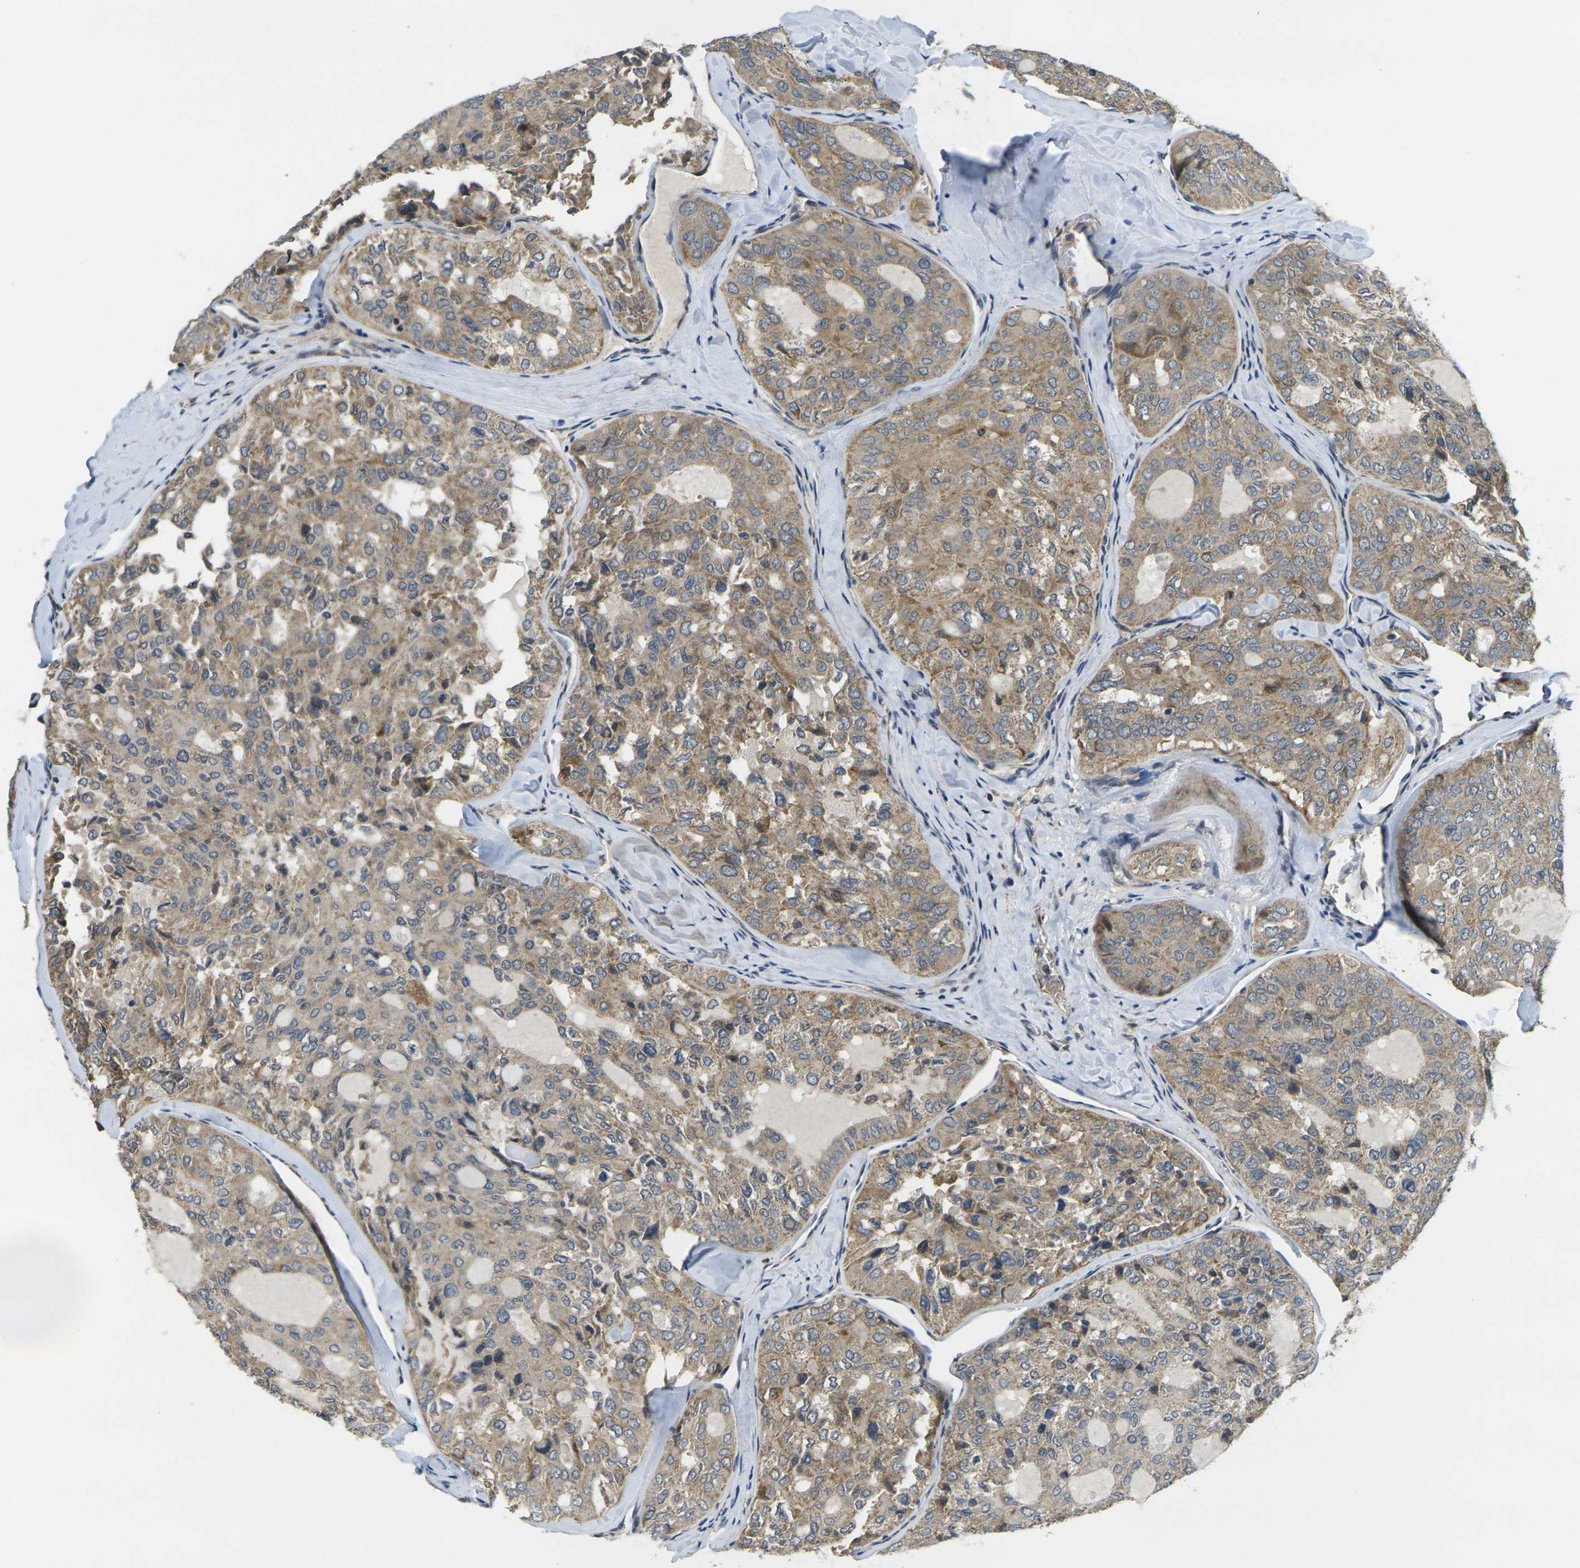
{"staining": {"intensity": "moderate", "quantity": "25%-75%", "location": "cytoplasmic/membranous"}, "tissue": "thyroid cancer", "cell_type": "Tumor cells", "image_type": "cancer", "snomed": [{"axis": "morphology", "description": "Follicular adenoma carcinoma, NOS"}, {"axis": "topography", "description": "Thyroid gland"}], "caption": "Tumor cells display medium levels of moderate cytoplasmic/membranous staining in about 25%-75% of cells in human thyroid cancer (follicular adenoma carcinoma). (Brightfield microscopy of DAB IHC at high magnification).", "gene": "MINAR2", "patient": {"sex": "male", "age": 75}}